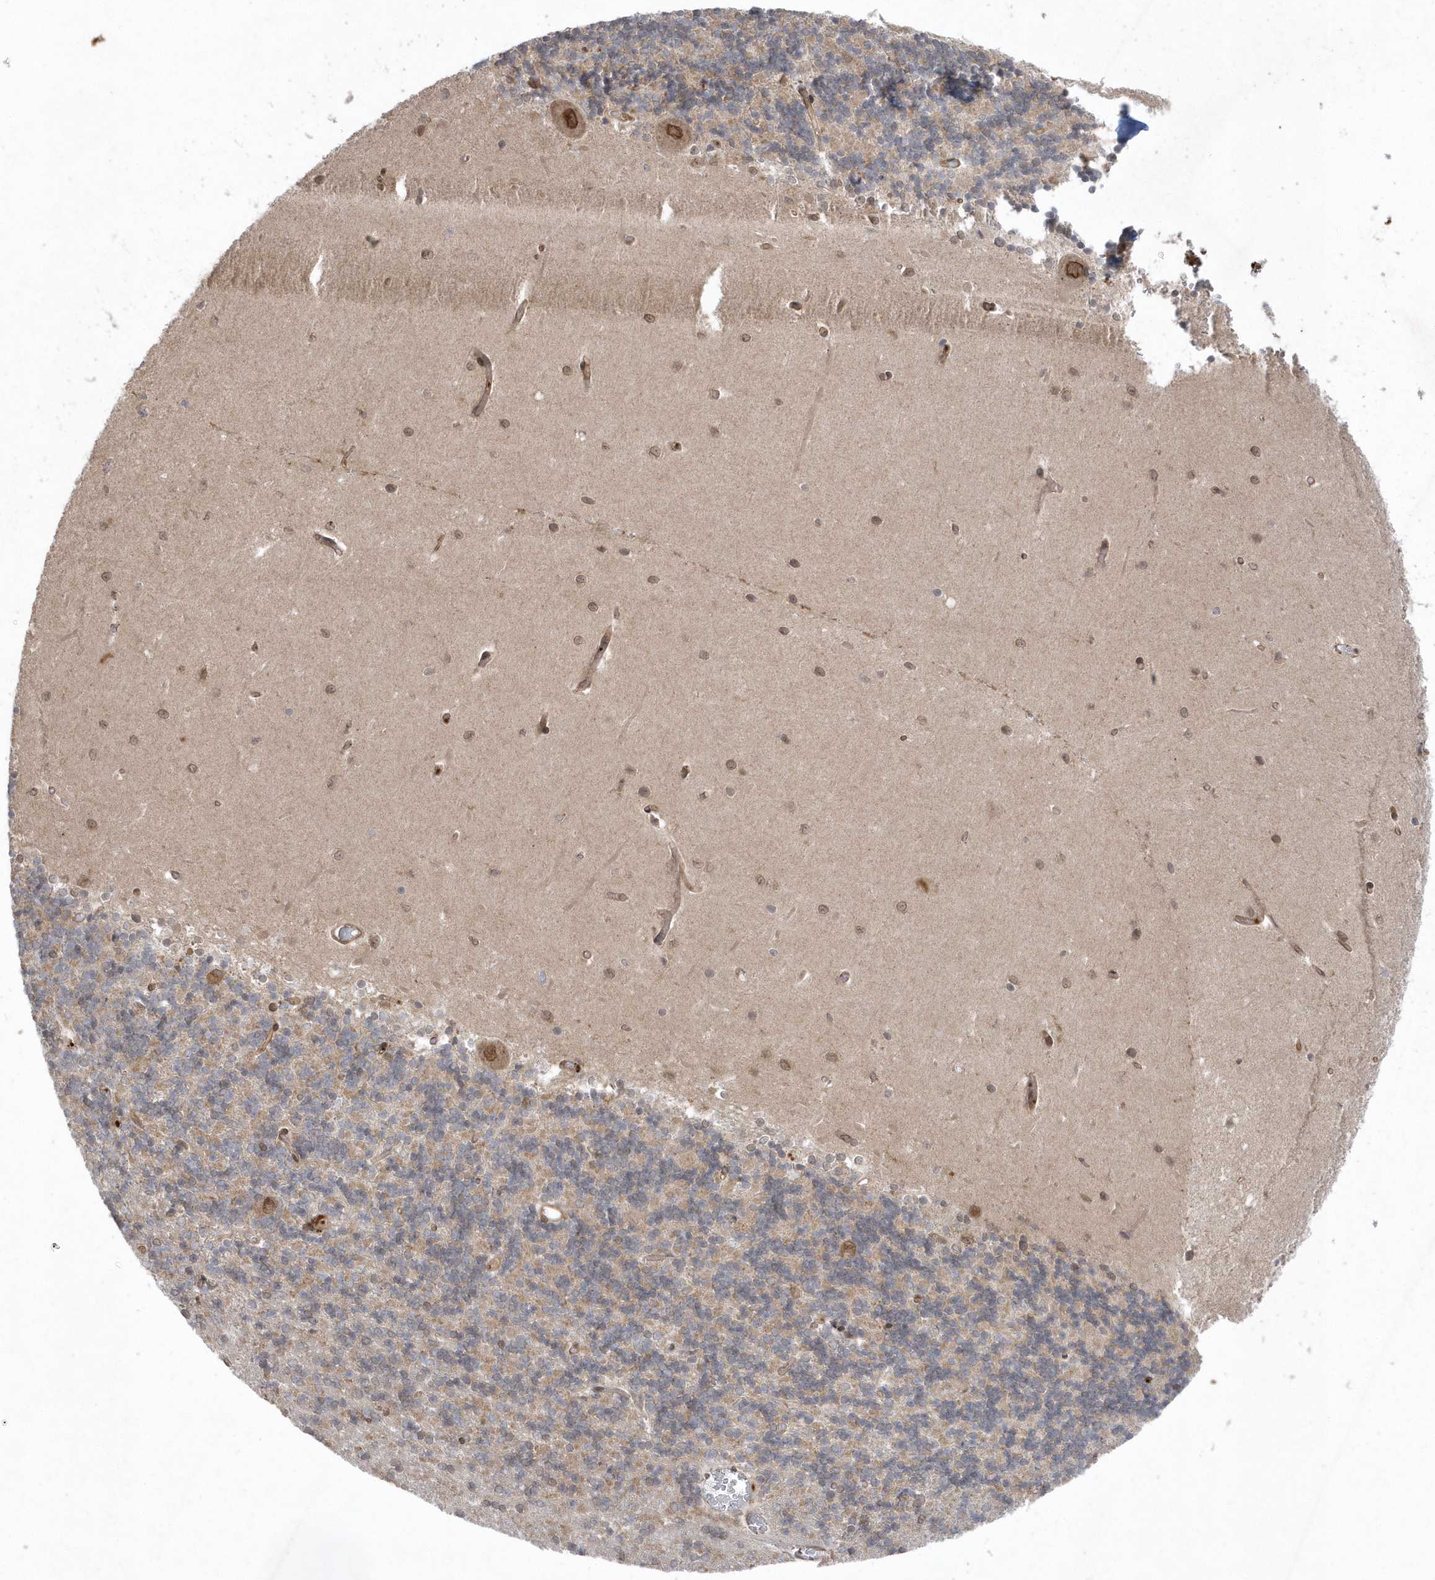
{"staining": {"intensity": "weak", "quantity": "25%-75%", "location": "cytoplasmic/membranous"}, "tissue": "cerebellum", "cell_type": "Cells in granular layer", "image_type": "normal", "snomed": [{"axis": "morphology", "description": "Normal tissue, NOS"}, {"axis": "topography", "description": "Cerebellum"}], "caption": "A high-resolution image shows immunohistochemistry (IHC) staining of normal cerebellum, which shows weak cytoplasmic/membranous staining in about 25%-75% of cells in granular layer. Nuclei are stained in blue.", "gene": "ACYP1", "patient": {"sex": "male", "age": 37}}